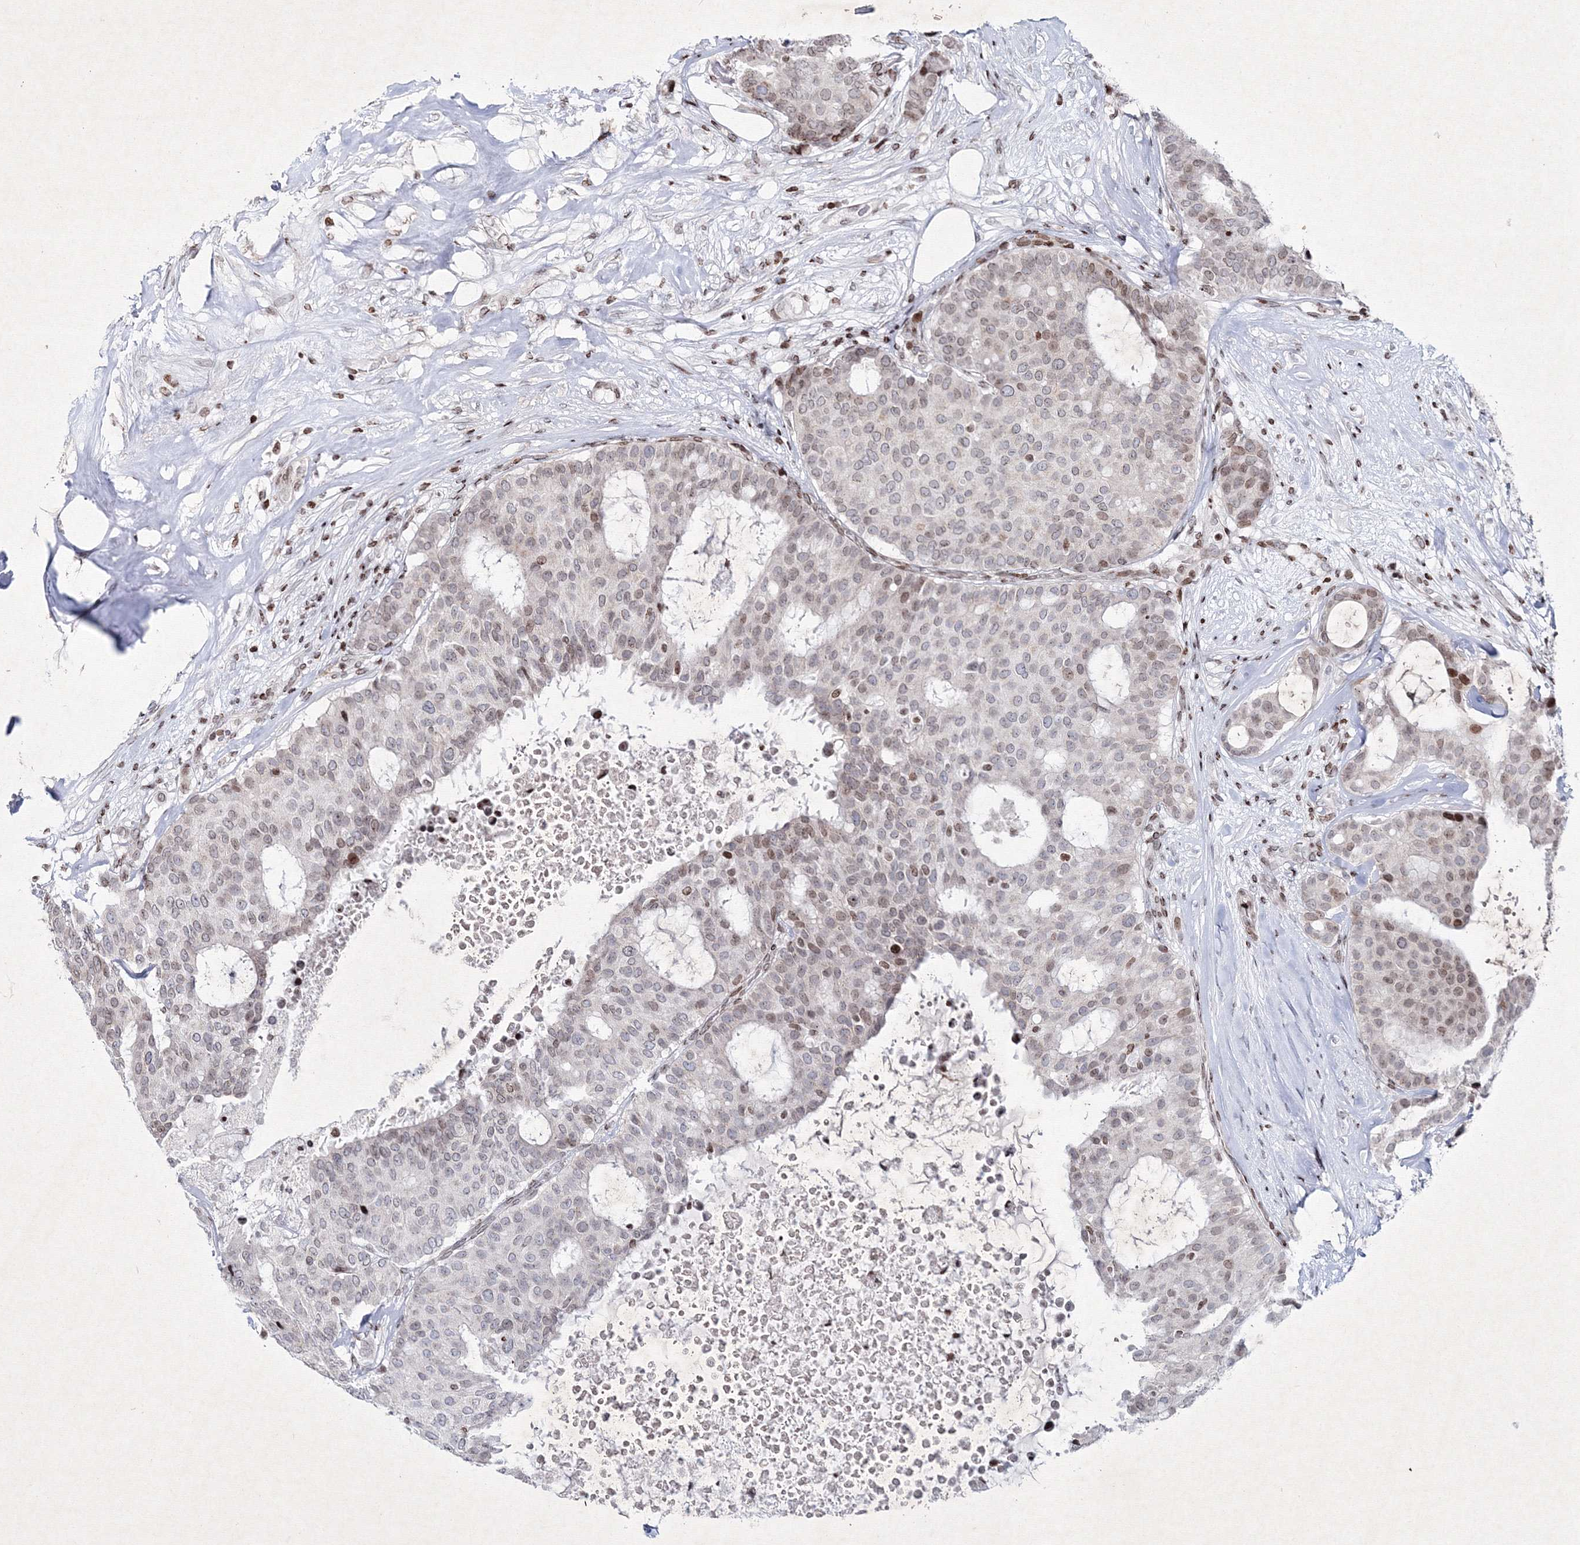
{"staining": {"intensity": "weak", "quantity": "<25%", "location": "nuclear"}, "tissue": "breast cancer", "cell_type": "Tumor cells", "image_type": "cancer", "snomed": [{"axis": "morphology", "description": "Duct carcinoma"}, {"axis": "topography", "description": "Breast"}], "caption": "Immunohistochemical staining of human breast infiltrating ductal carcinoma displays no significant staining in tumor cells.", "gene": "SMIM29", "patient": {"sex": "female", "age": 75}}